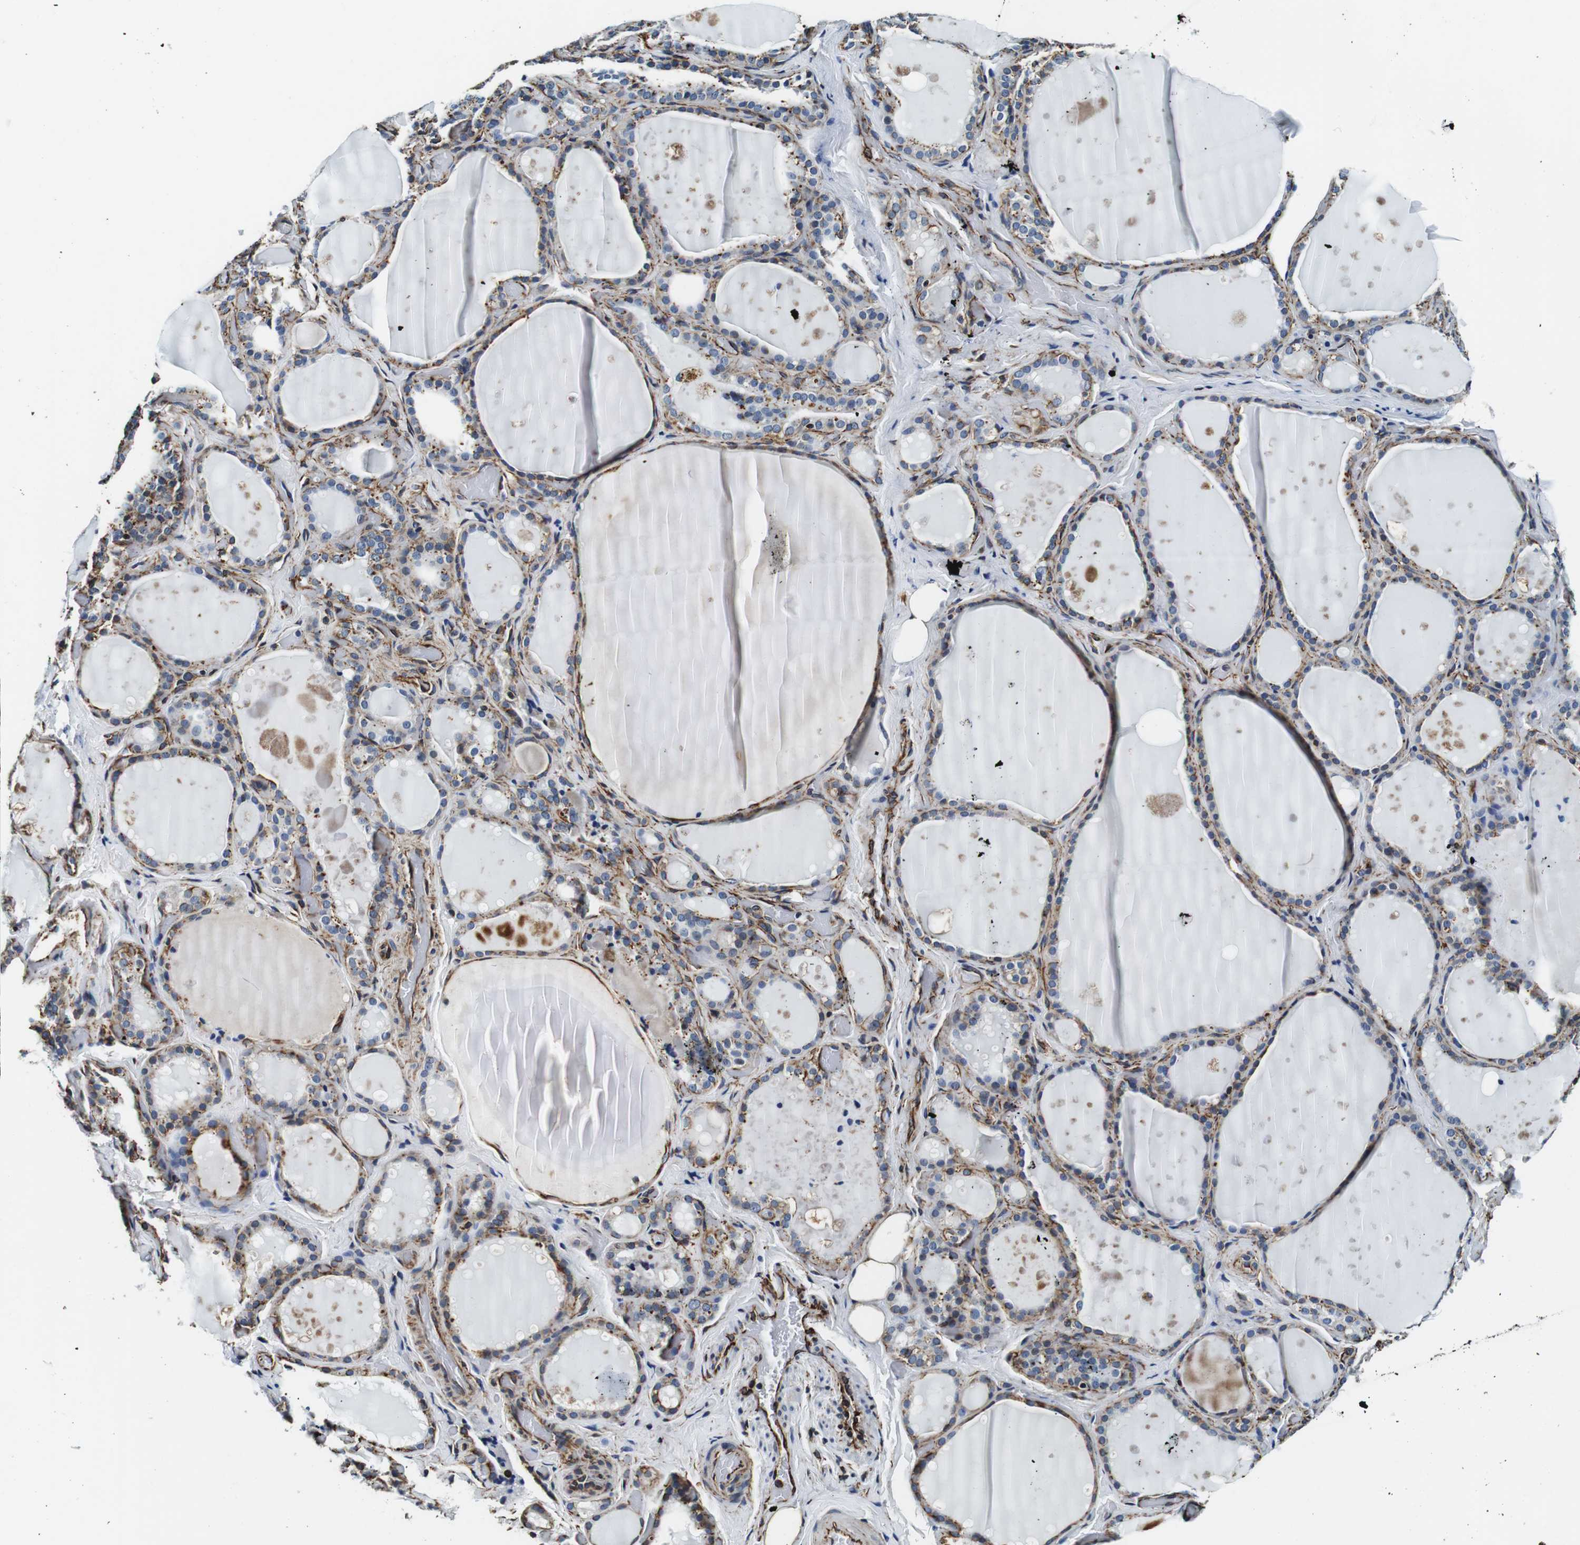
{"staining": {"intensity": "moderate", "quantity": "<25%", "location": "cytoplasmic/membranous"}, "tissue": "thyroid gland", "cell_type": "Glandular cells", "image_type": "normal", "snomed": [{"axis": "morphology", "description": "Normal tissue, NOS"}, {"axis": "topography", "description": "Thyroid gland"}], "caption": "Immunohistochemistry (IHC) of unremarkable thyroid gland demonstrates low levels of moderate cytoplasmic/membranous staining in about <25% of glandular cells. (DAB (3,3'-diaminobenzidine) IHC, brown staining for protein, blue staining for nuclei).", "gene": "GJE1", "patient": {"sex": "female", "age": 44}}